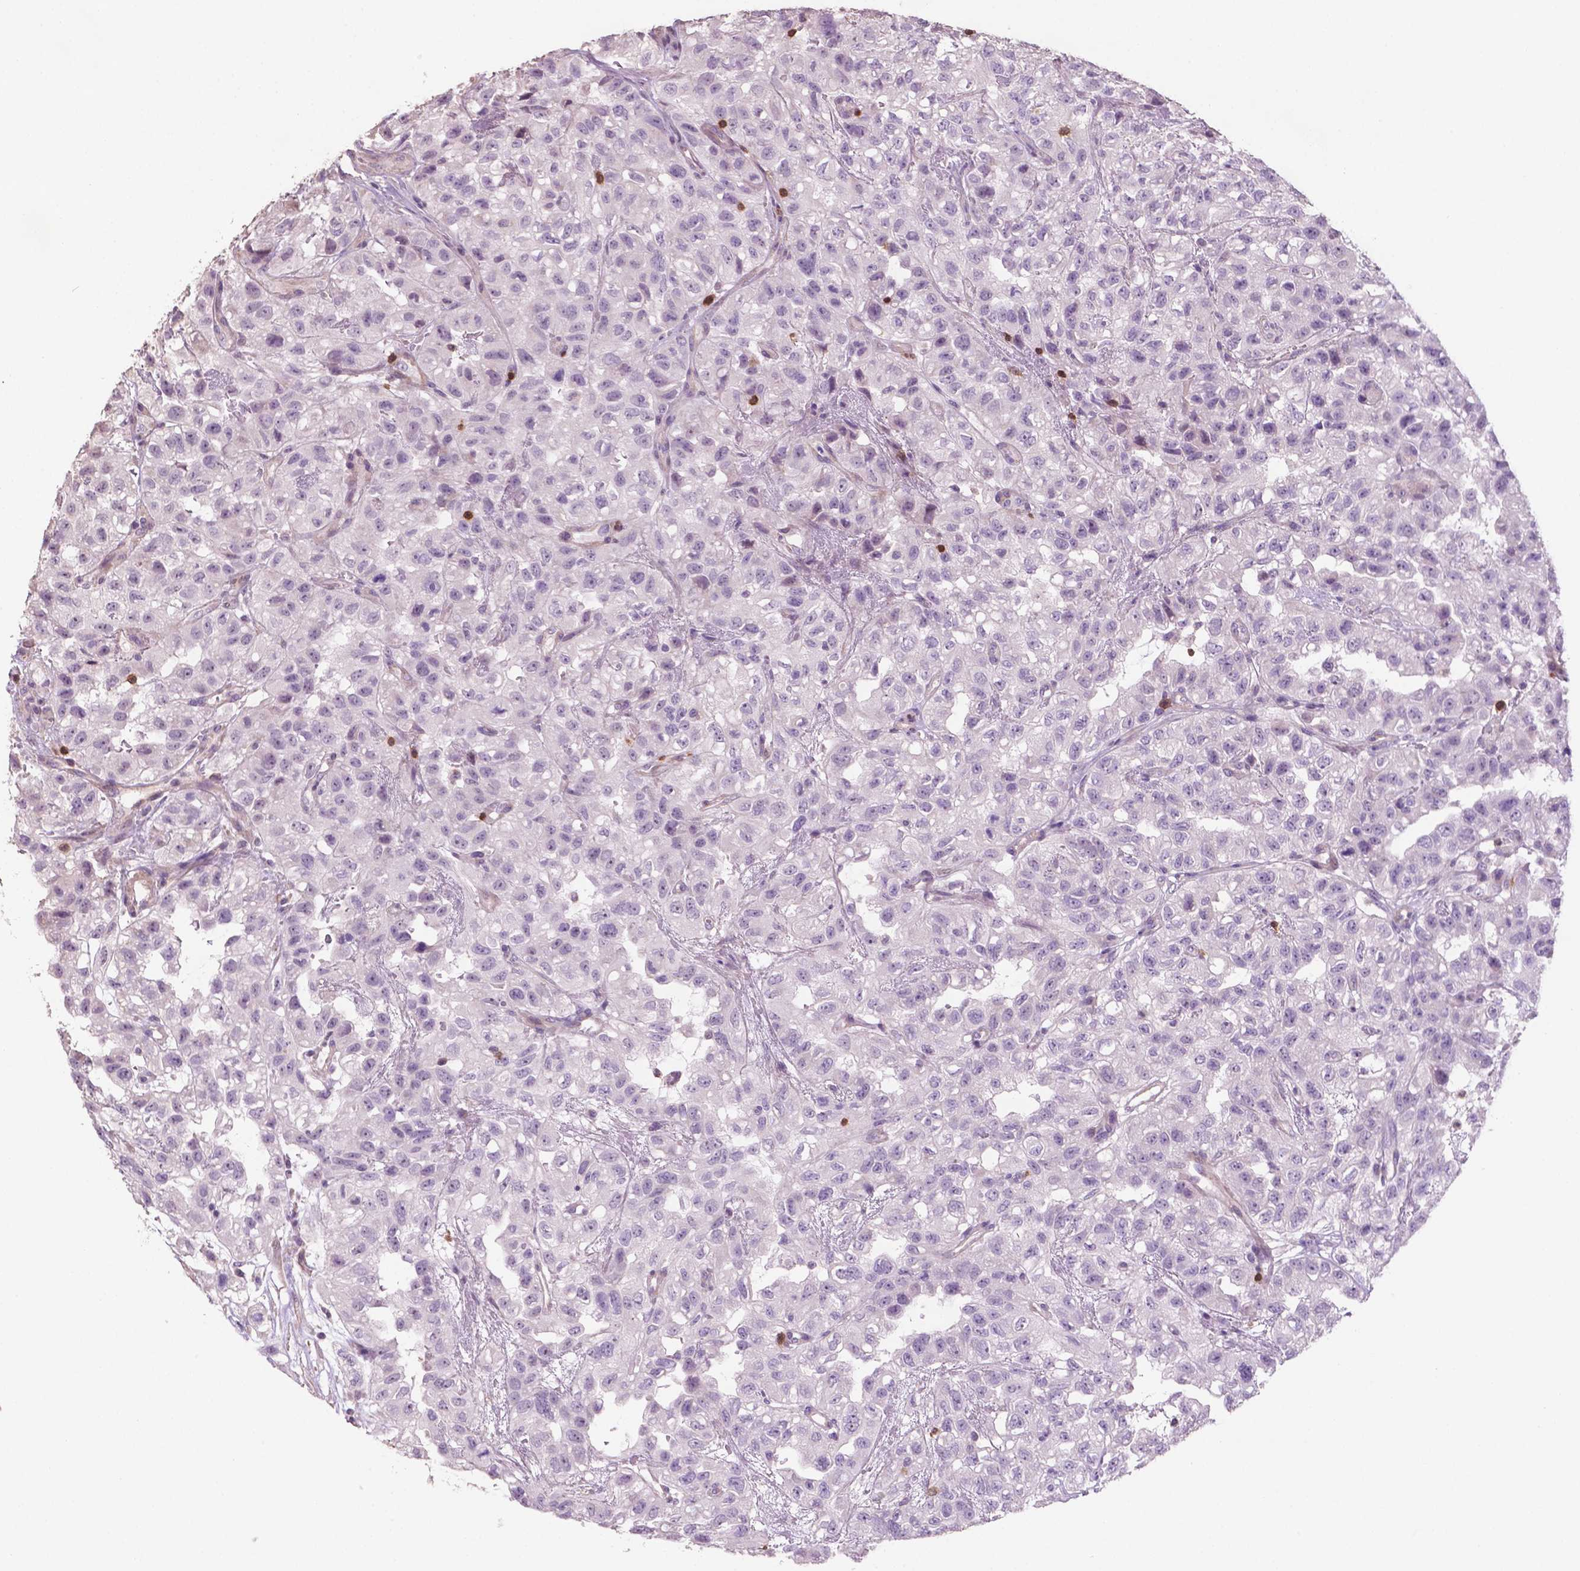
{"staining": {"intensity": "negative", "quantity": "none", "location": "none"}, "tissue": "renal cancer", "cell_type": "Tumor cells", "image_type": "cancer", "snomed": [{"axis": "morphology", "description": "Adenocarcinoma, NOS"}, {"axis": "topography", "description": "Kidney"}], "caption": "Immunohistochemistry of renal adenocarcinoma shows no expression in tumor cells.", "gene": "TBC1D10C", "patient": {"sex": "male", "age": 64}}